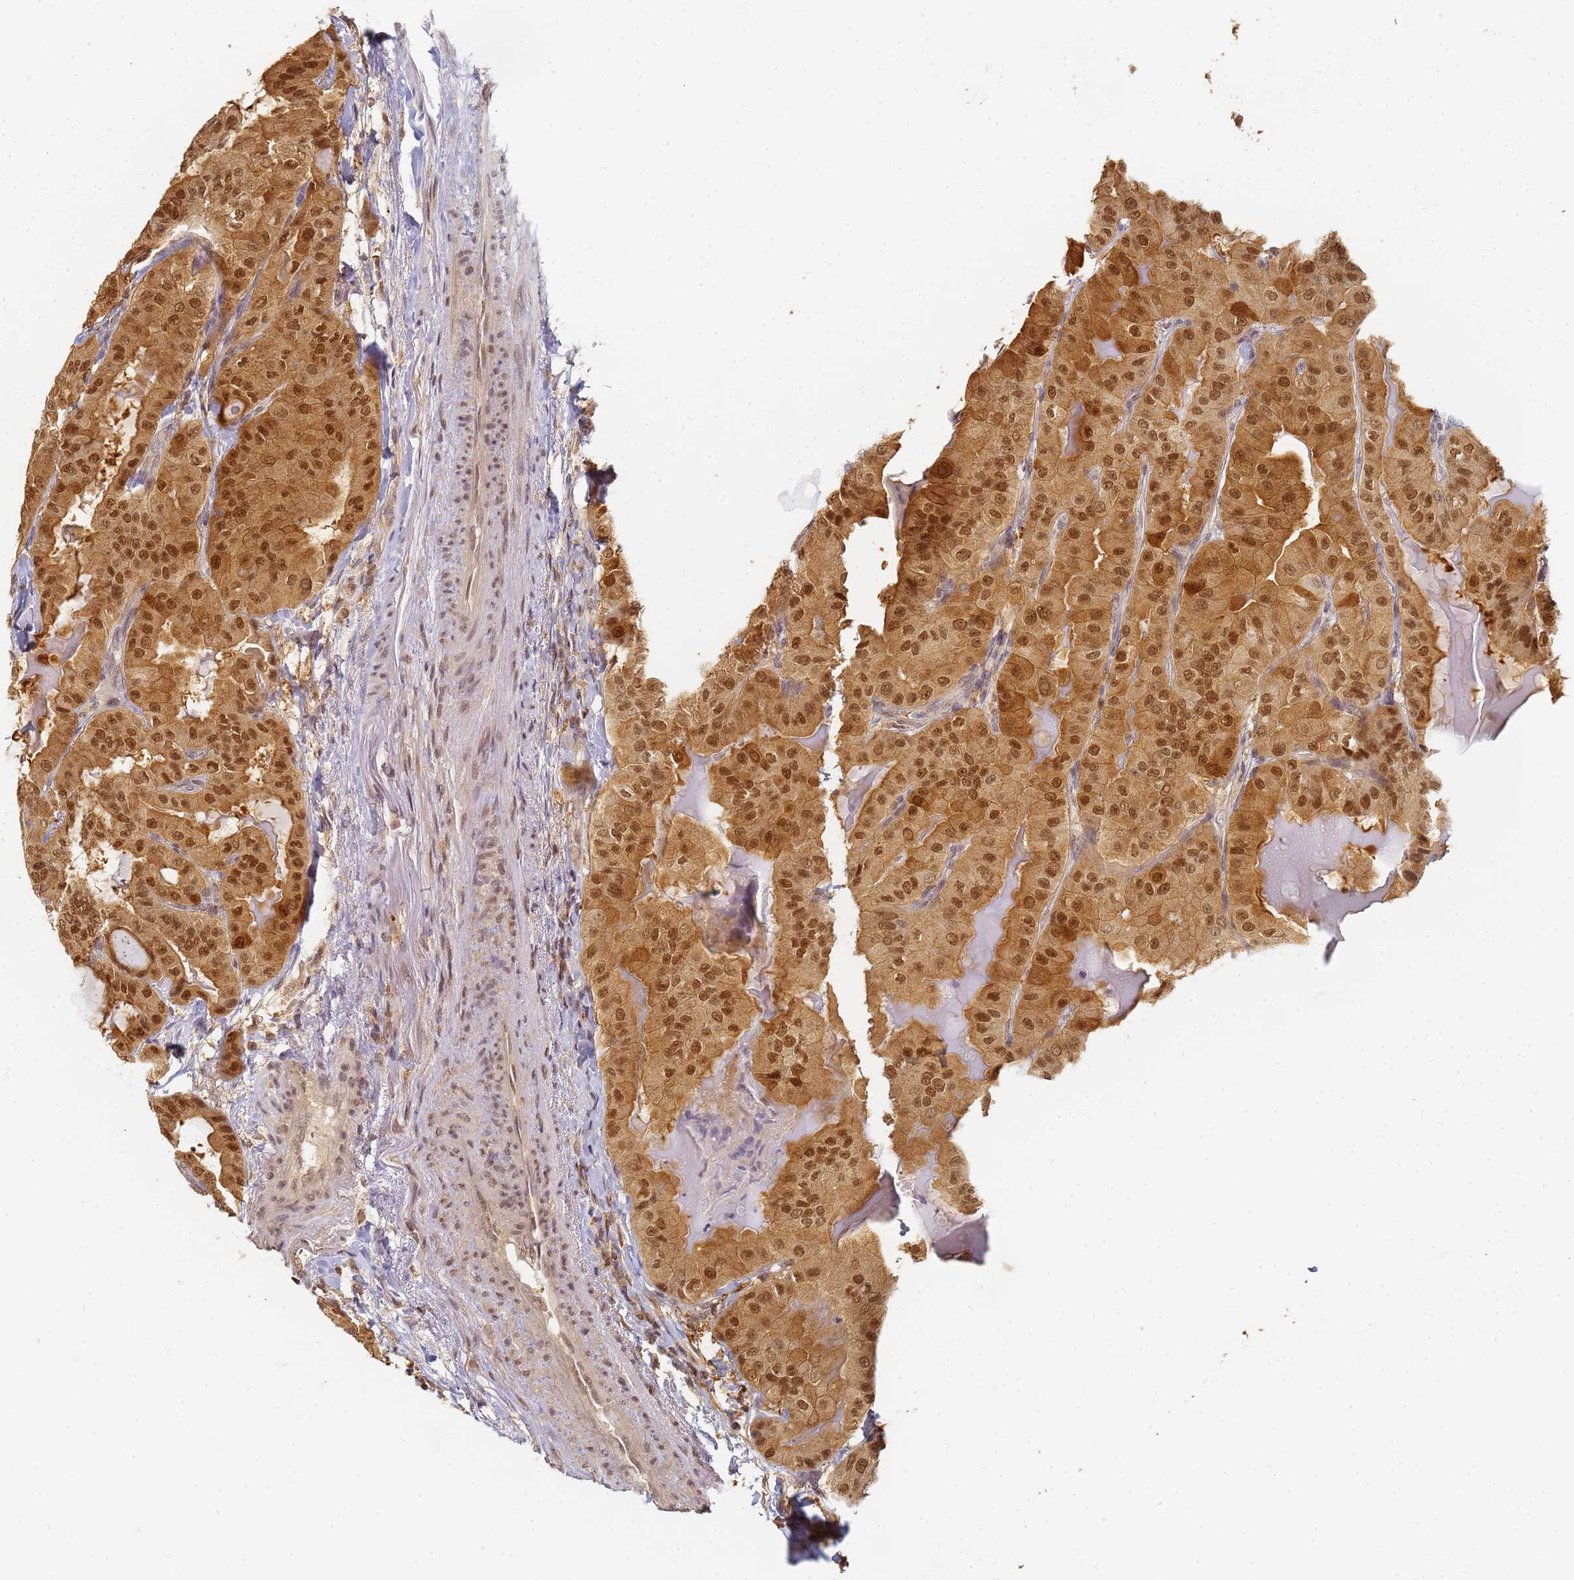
{"staining": {"intensity": "strong", "quantity": ">75%", "location": "cytoplasmic/membranous,nuclear"}, "tissue": "thyroid cancer", "cell_type": "Tumor cells", "image_type": "cancer", "snomed": [{"axis": "morphology", "description": "Papillary adenocarcinoma, NOS"}, {"axis": "topography", "description": "Thyroid gland"}], "caption": "Thyroid papillary adenocarcinoma stained for a protein (brown) exhibits strong cytoplasmic/membranous and nuclear positive positivity in about >75% of tumor cells.", "gene": "HMCES", "patient": {"sex": "female", "age": 68}}